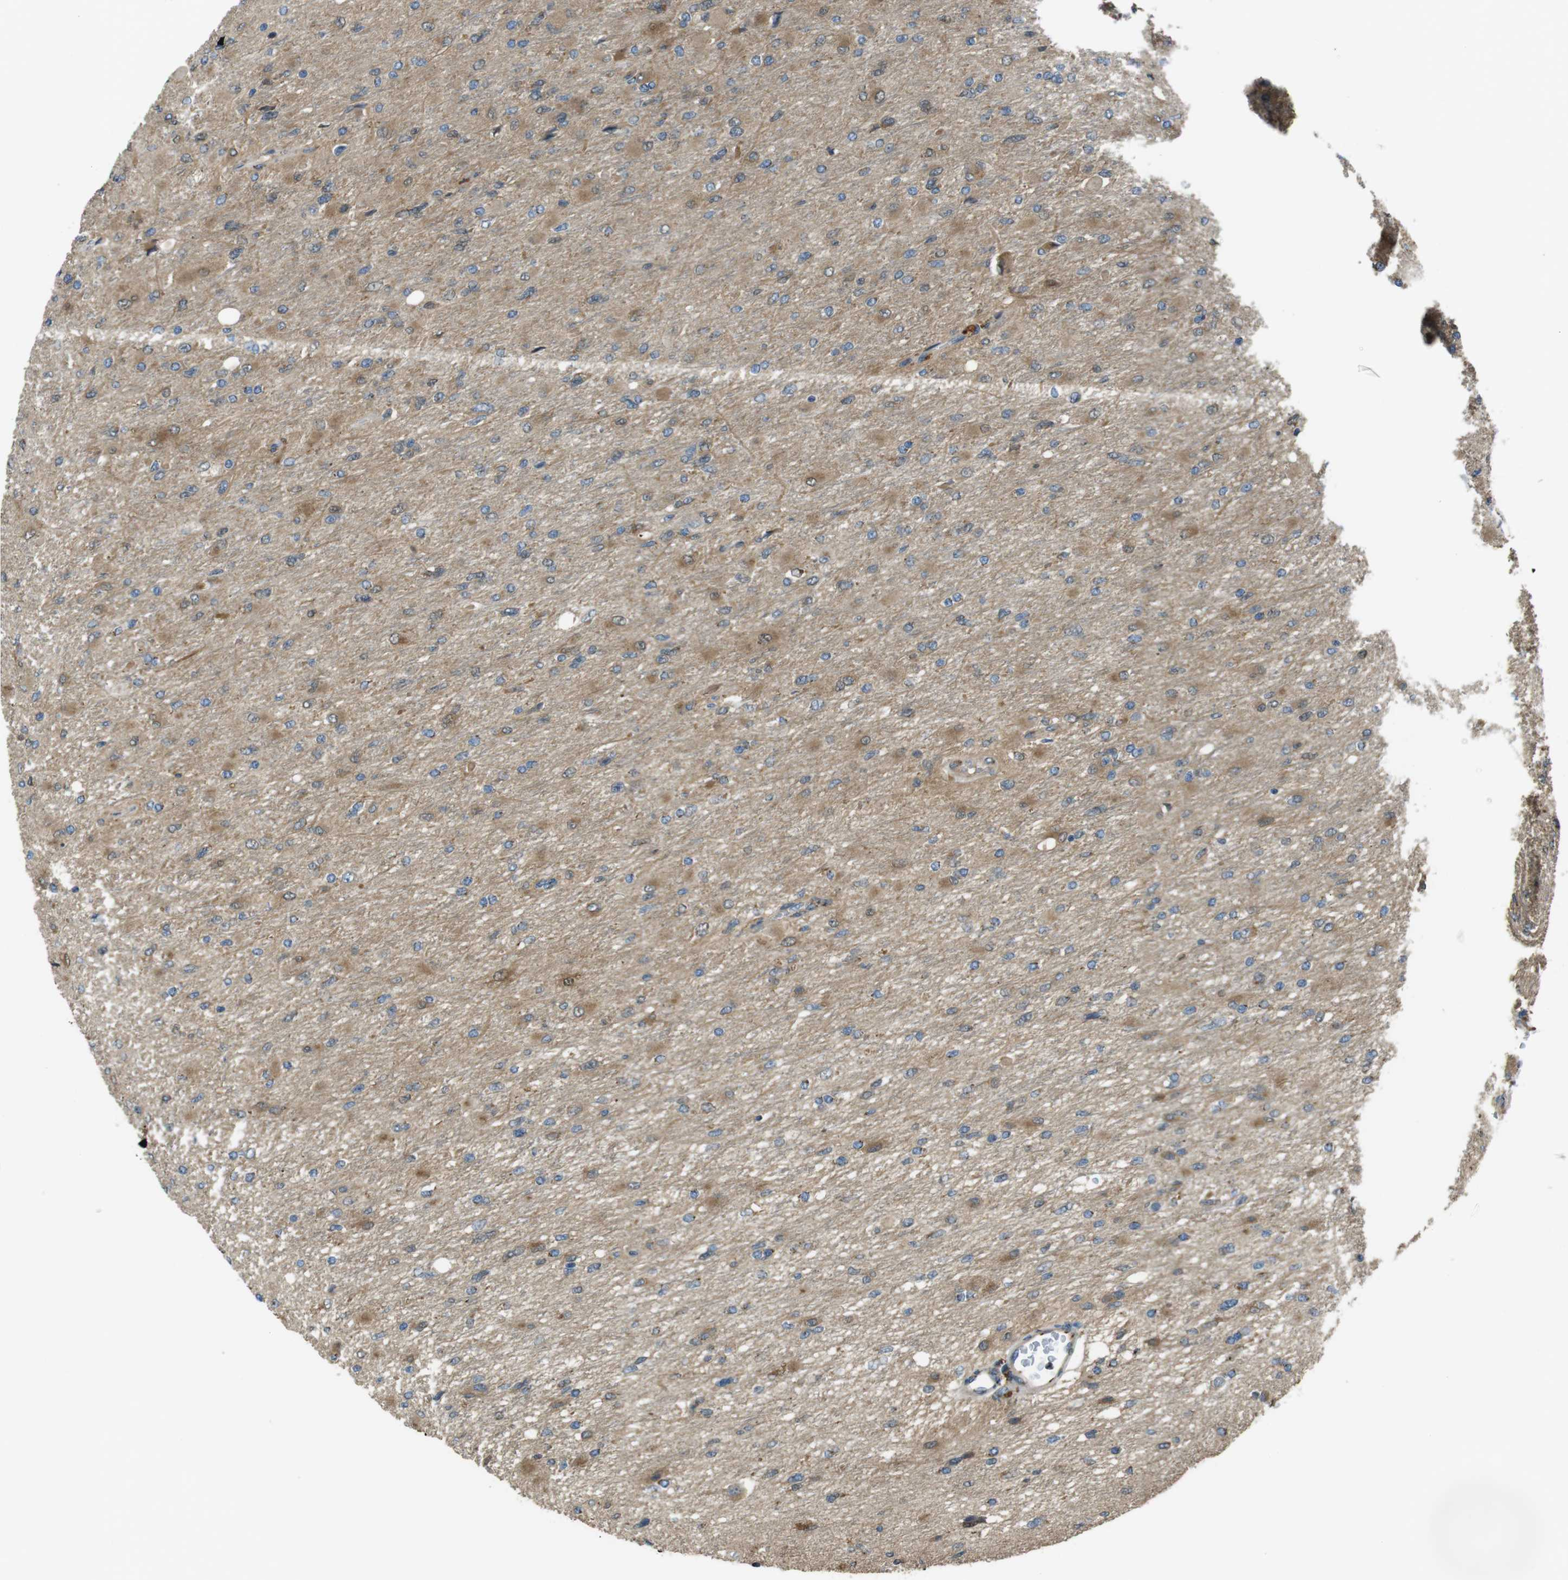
{"staining": {"intensity": "moderate", "quantity": "25%-75%", "location": "cytoplasmic/membranous"}, "tissue": "glioma", "cell_type": "Tumor cells", "image_type": "cancer", "snomed": [{"axis": "morphology", "description": "Glioma, malignant, High grade"}, {"axis": "topography", "description": "Cerebral cortex"}], "caption": "Tumor cells exhibit medium levels of moderate cytoplasmic/membranous positivity in about 25%-75% of cells in human glioma. Nuclei are stained in blue.", "gene": "RAB6A", "patient": {"sex": "female", "age": 36}}